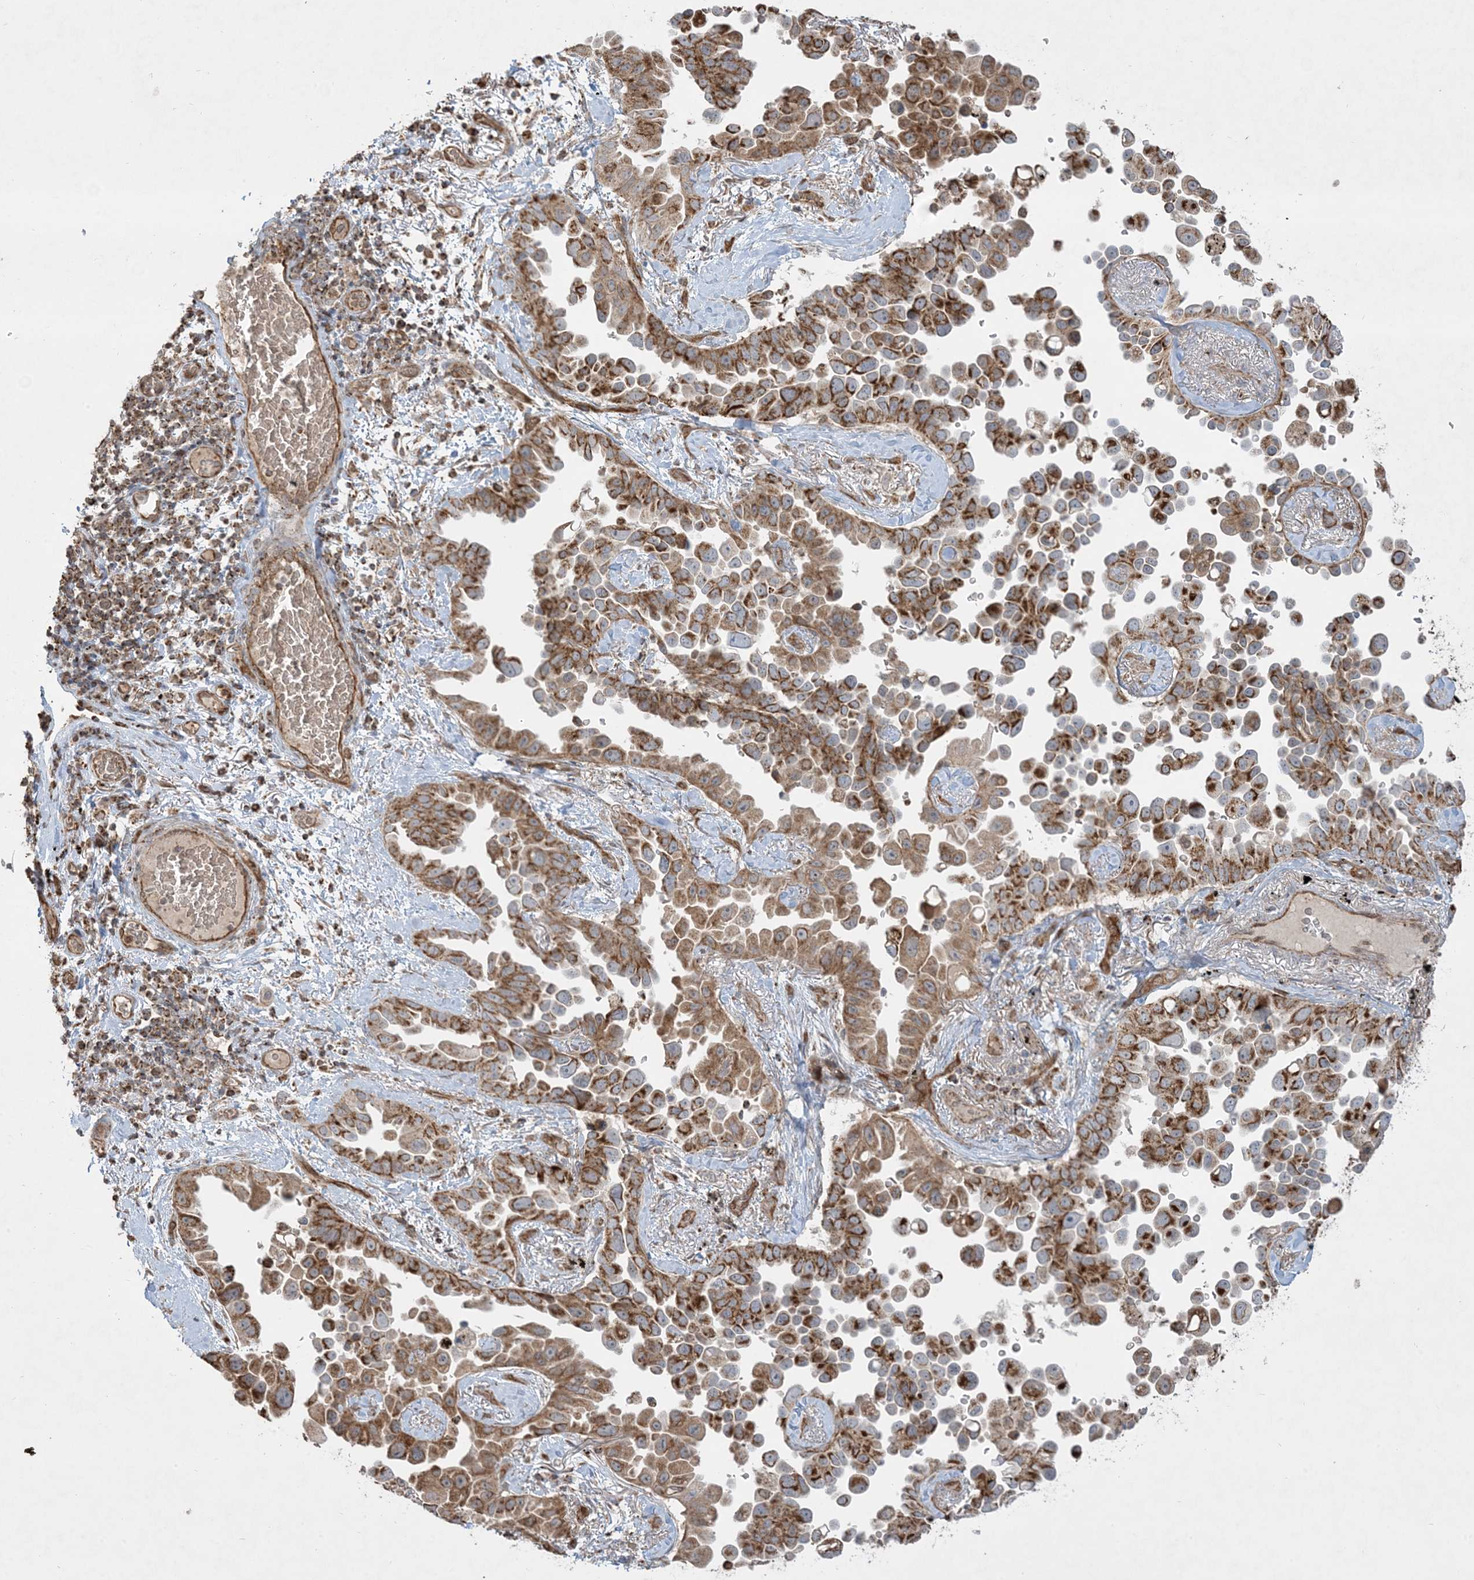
{"staining": {"intensity": "moderate", "quantity": ">75%", "location": "cytoplasmic/membranous"}, "tissue": "lung cancer", "cell_type": "Tumor cells", "image_type": "cancer", "snomed": [{"axis": "morphology", "description": "Adenocarcinoma, NOS"}, {"axis": "topography", "description": "Lung"}], "caption": "There is medium levels of moderate cytoplasmic/membranous staining in tumor cells of lung adenocarcinoma, as demonstrated by immunohistochemical staining (brown color).", "gene": "PPM1F", "patient": {"sex": "female", "age": 67}}